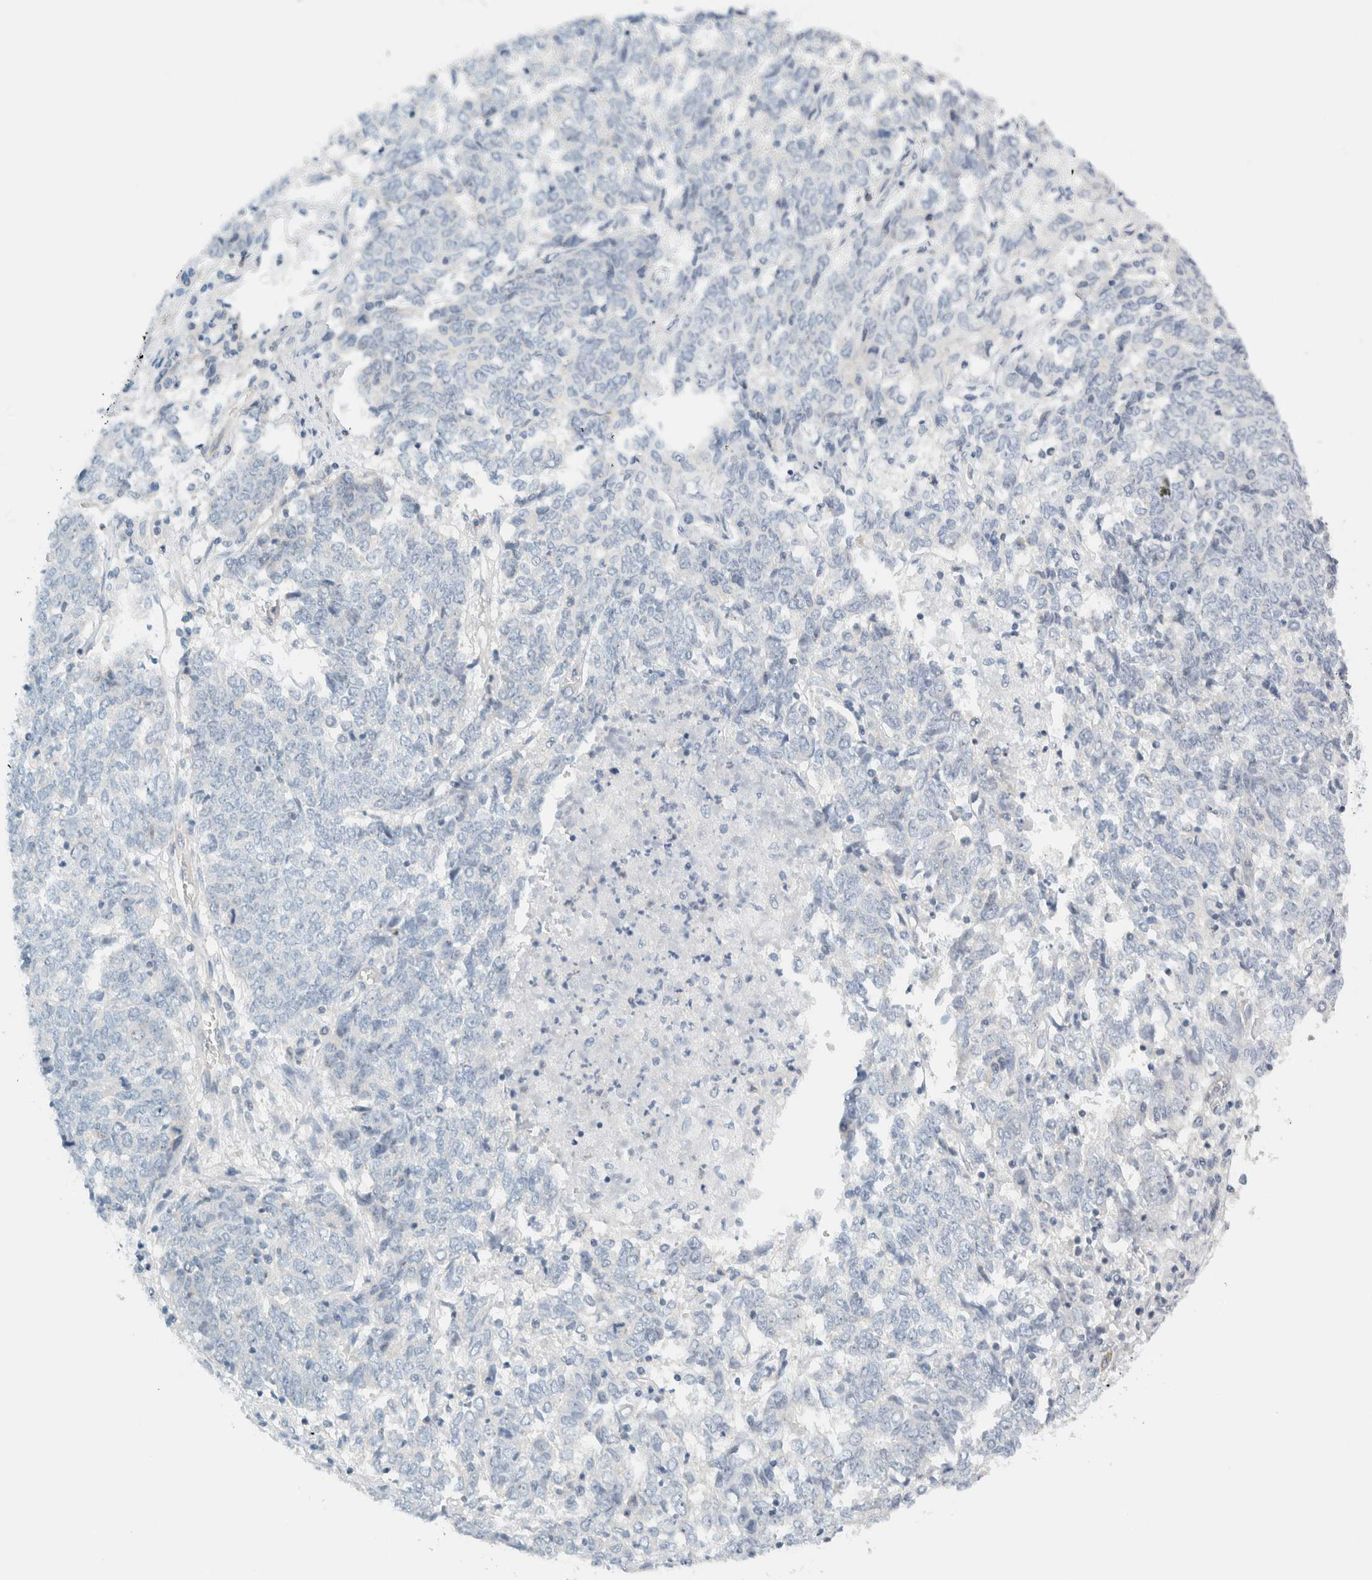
{"staining": {"intensity": "negative", "quantity": "none", "location": "none"}, "tissue": "endometrial cancer", "cell_type": "Tumor cells", "image_type": "cancer", "snomed": [{"axis": "morphology", "description": "Adenocarcinoma, NOS"}, {"axis": "topography", "description": "Endometrium"}], "caption": "Immunohistochemical staining of human endometrial cancer (adenocarcinoma) demonstrates no significant expression in tumor cells.", "gene": "NDE1", "patient": {"sex": "female", "age": 80}}